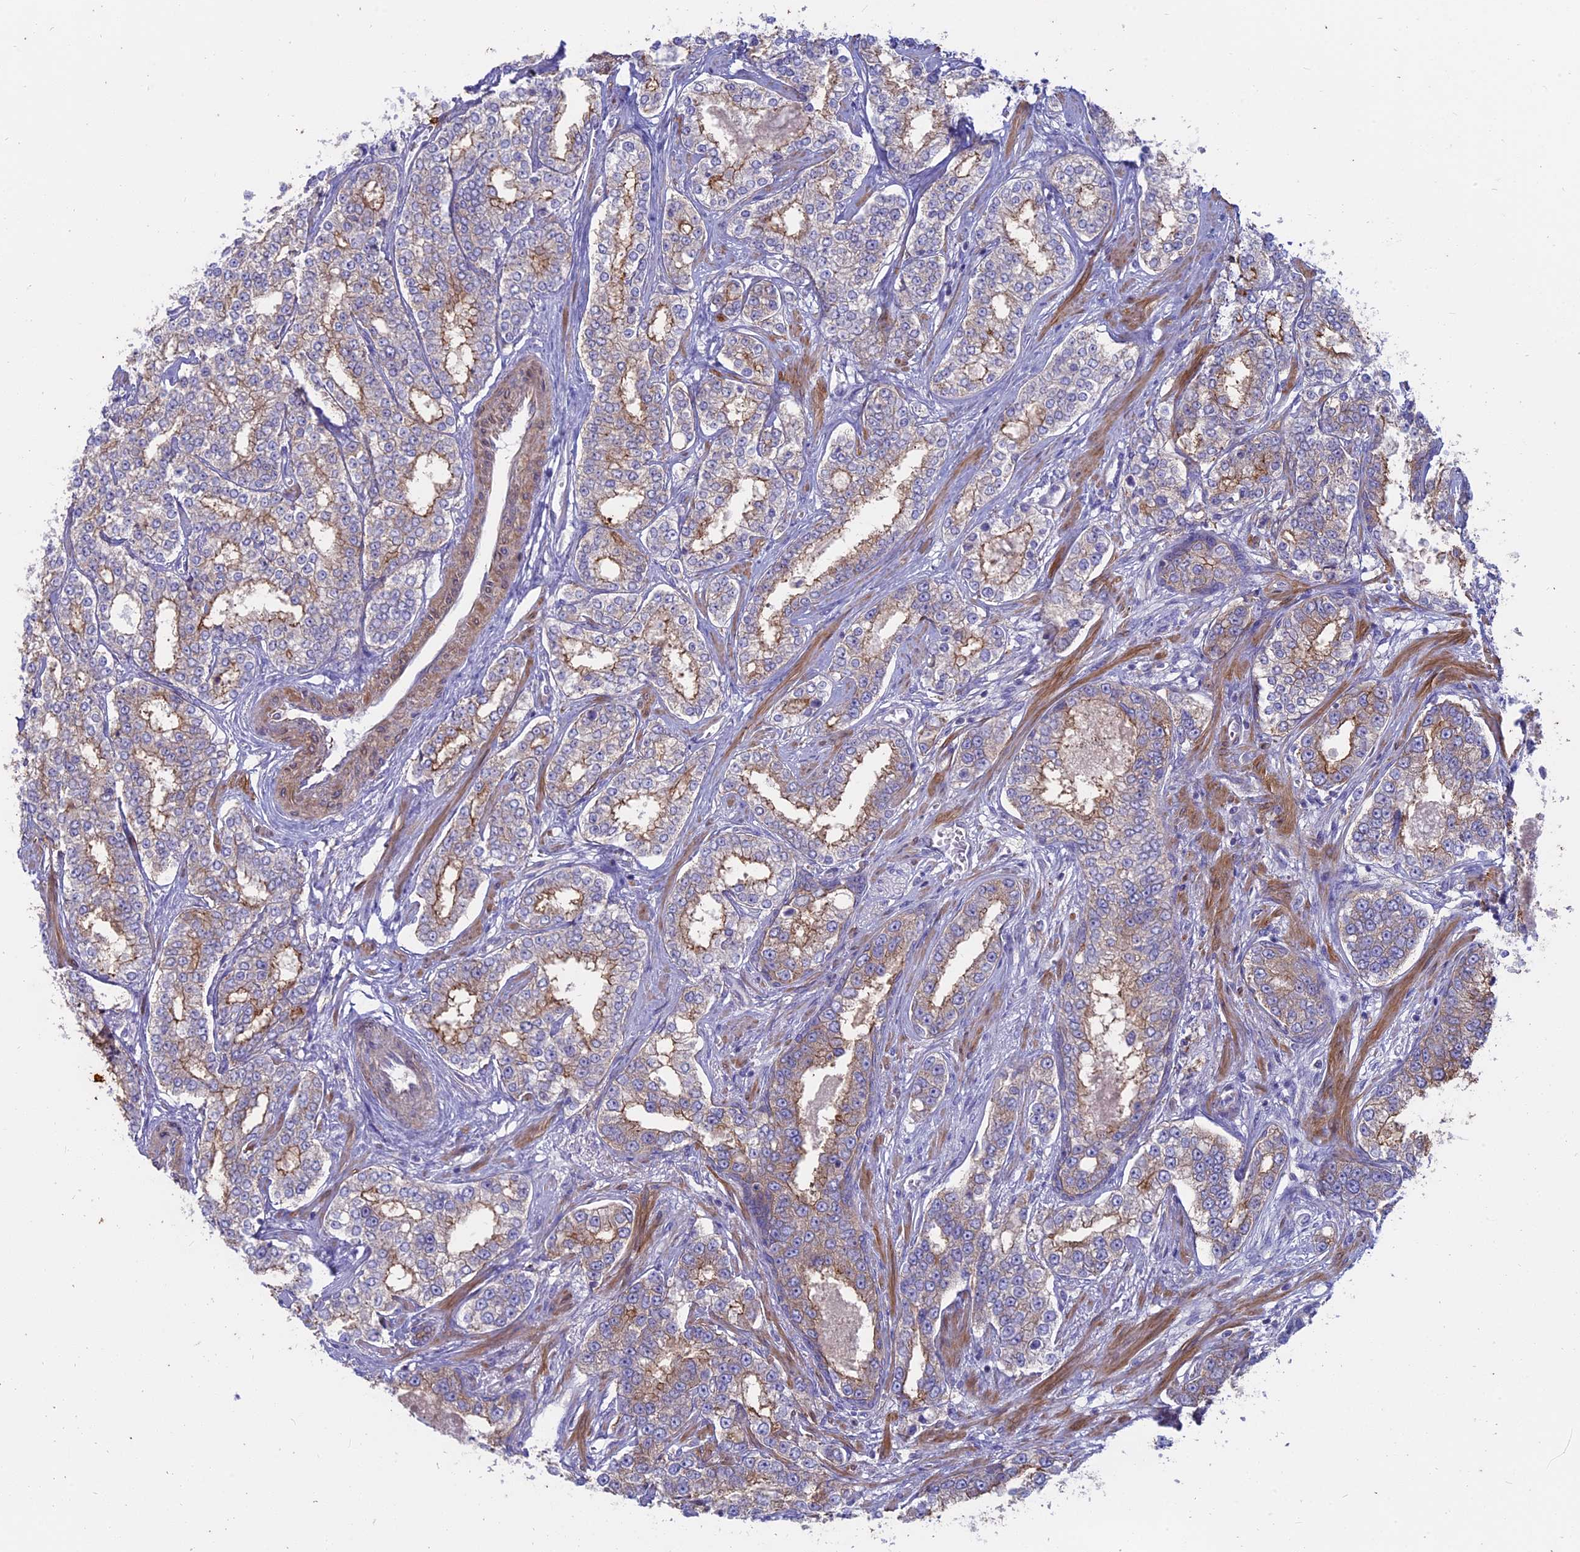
{"staining": {"intensity": "moderate", "quantity": "25%-75%", "location": "cytoplasmic/membranous"}, "tissue": "prostate cancer", "cell_type": "Tumor cells", "image_type": "cancer", "snomed": [{"axis": "morphology", "description": "Normal tissue, NOS"}, {"axis": "morphology", "description": "Adenocarcinoma, High grade"}, {"axis": "topography", "description": "Prostate"}], "caption": "Human prostate adenocarcinoma (high-grade) stained with a protein marker shows moderate staining in tumor cells.", "gene": "MYO5B", "patient": {"sex": "male", "age": 83}}